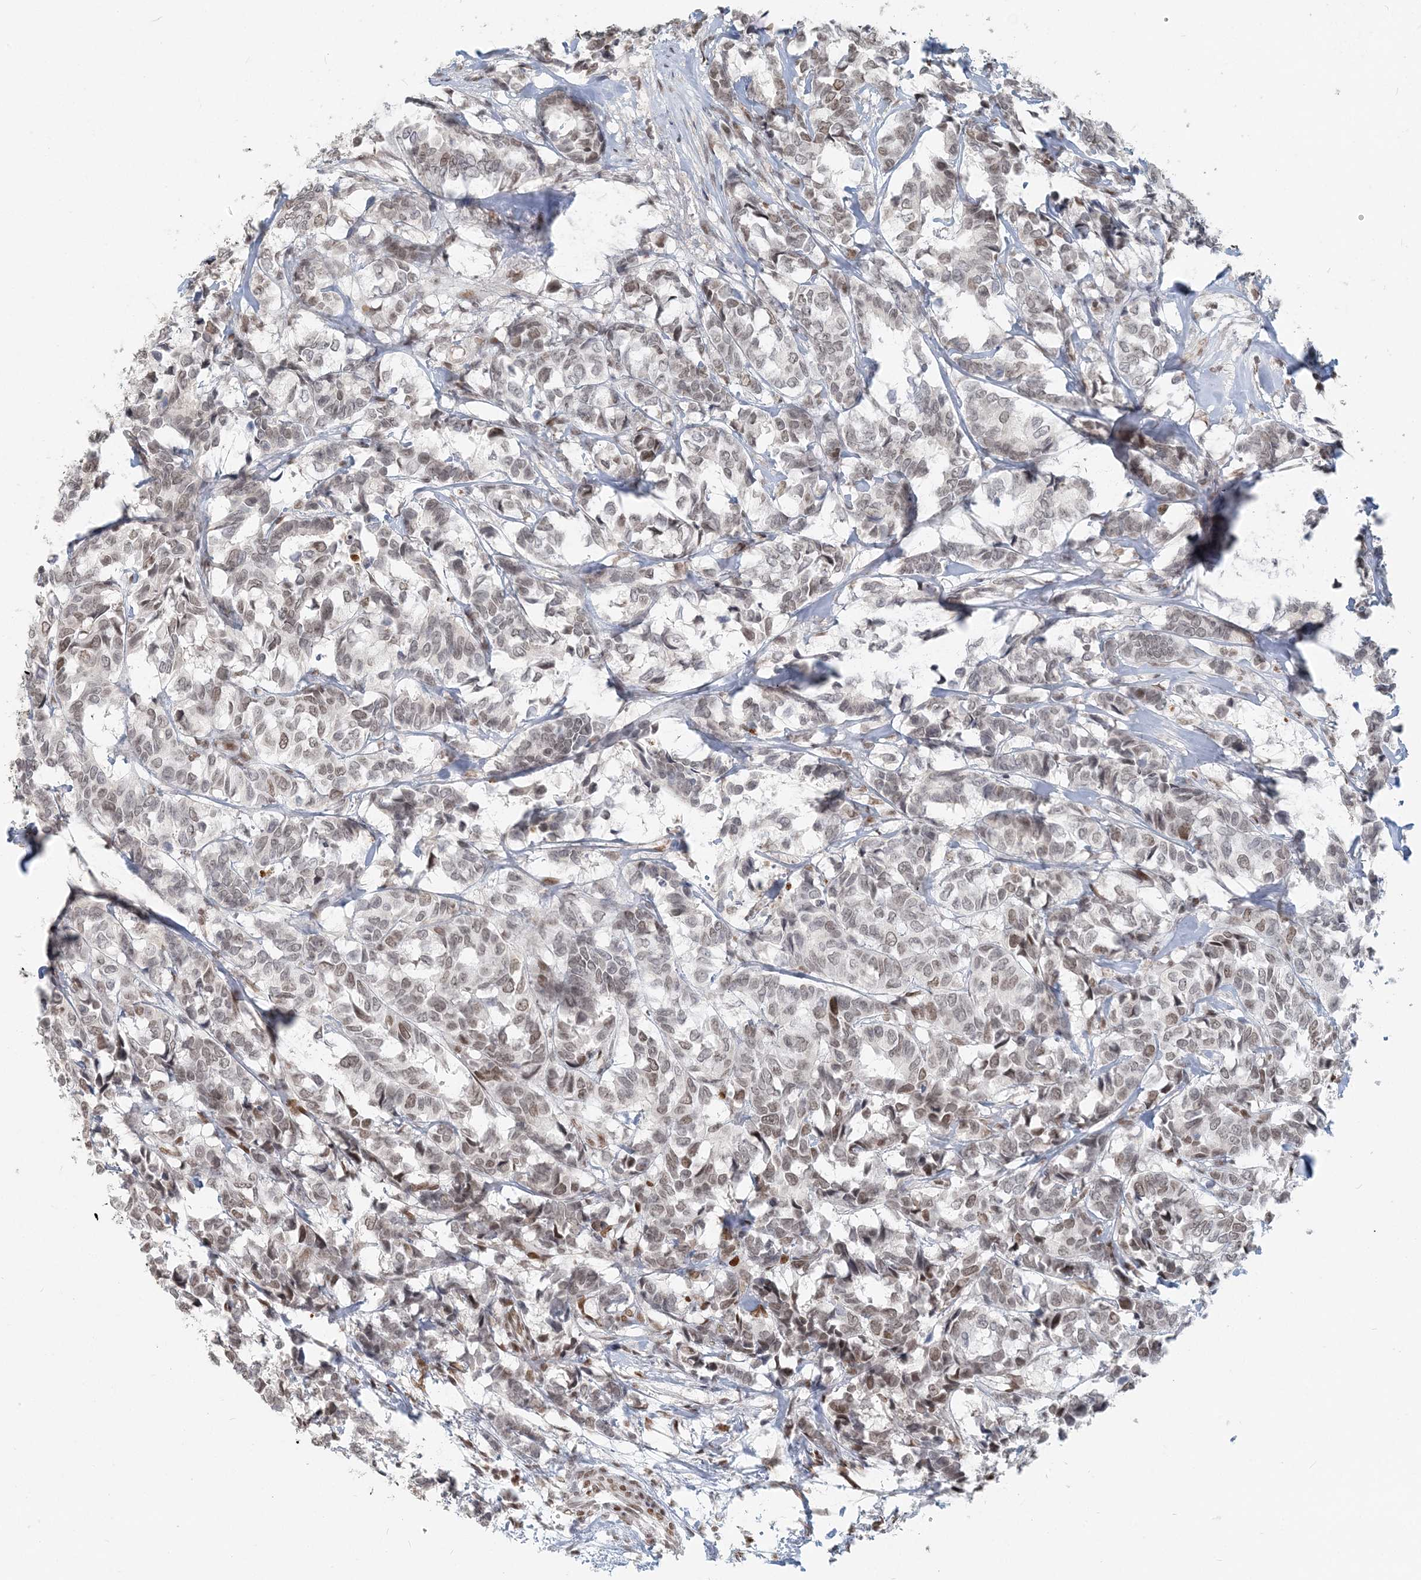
{"staining": {"intensity": "weak", "quantity": "25%-75%", "location": "nuclear"}, "tissue": "breast cancer", "cell_type": "Tumor cells", "image_type": "cancer", "snomed": [{"axis": "morphology", "description": "Duct carcinoma"}, {"axis": "topography", "description": "Breast"}], "caption": "Immunohistochemistry micrograph of neoplastic tissue: breast intraductal carcinoma stained using immunohistochemistry (IHC) displays low levels of weak protein expression localized specifically in the nuclear of tumor cells, appearing as a nuclear brown color.", "gene": "BAZ1B", "patient": {"sex": "female", "age": 87}}